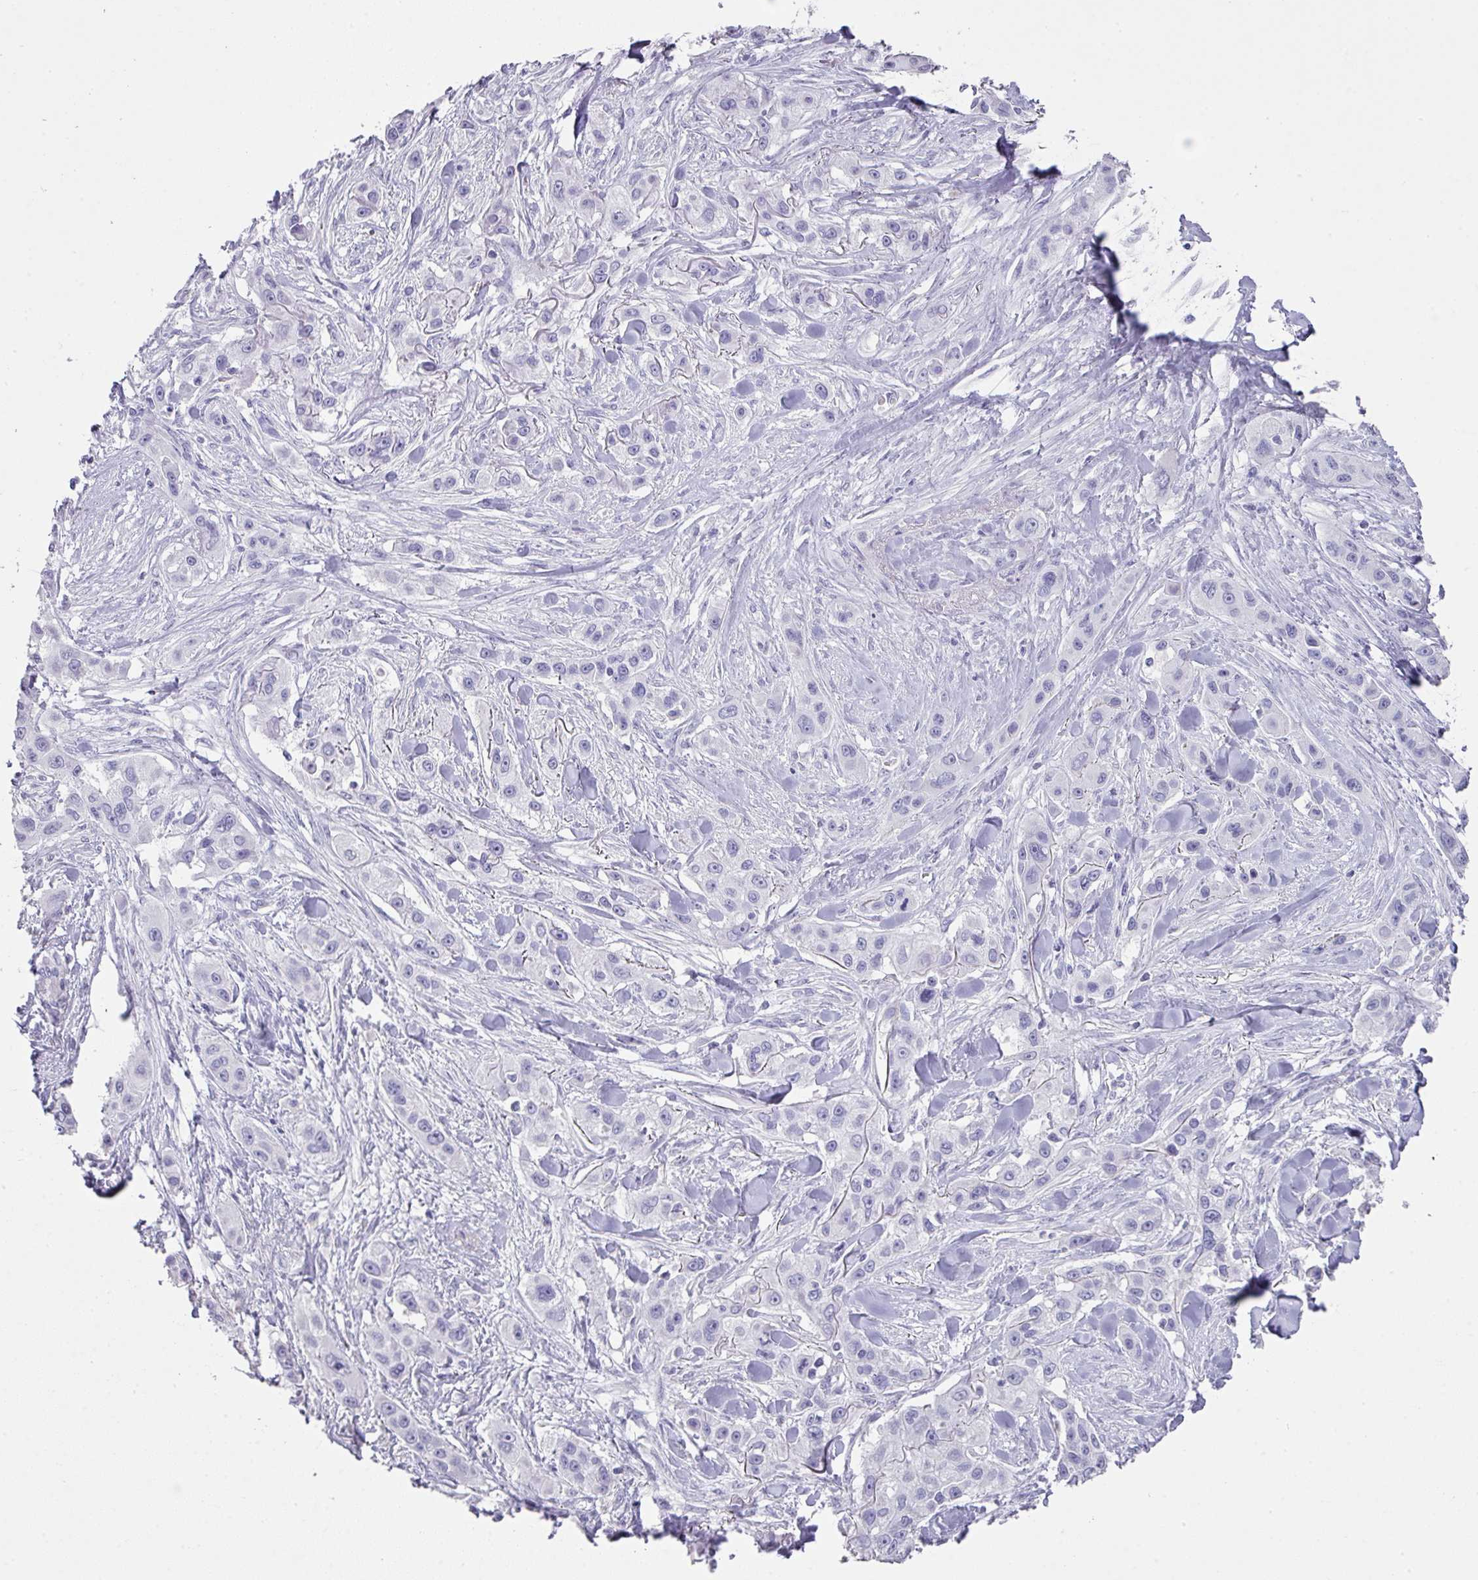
{"staining": {"intensity": "negative", "quantity": "none", "location": "none"}, "tissue": "skin cancer", "cell_type": "Tumor cells", "image_type": "cancer", "snomed": [{"axis": "morphology", "description": "Squamous cell carcinoma, NOS"}, {"axis": "topography", "description": "Skin"}], "caption": "Tumor cells are negative for protein expression in human skin squamous cell carcinoma. (DAB immunohistochemistry (IHC) with hematoxylin counter stain).", "gene": "GLI4", "patient": {"sex": "male", "age": 63}}